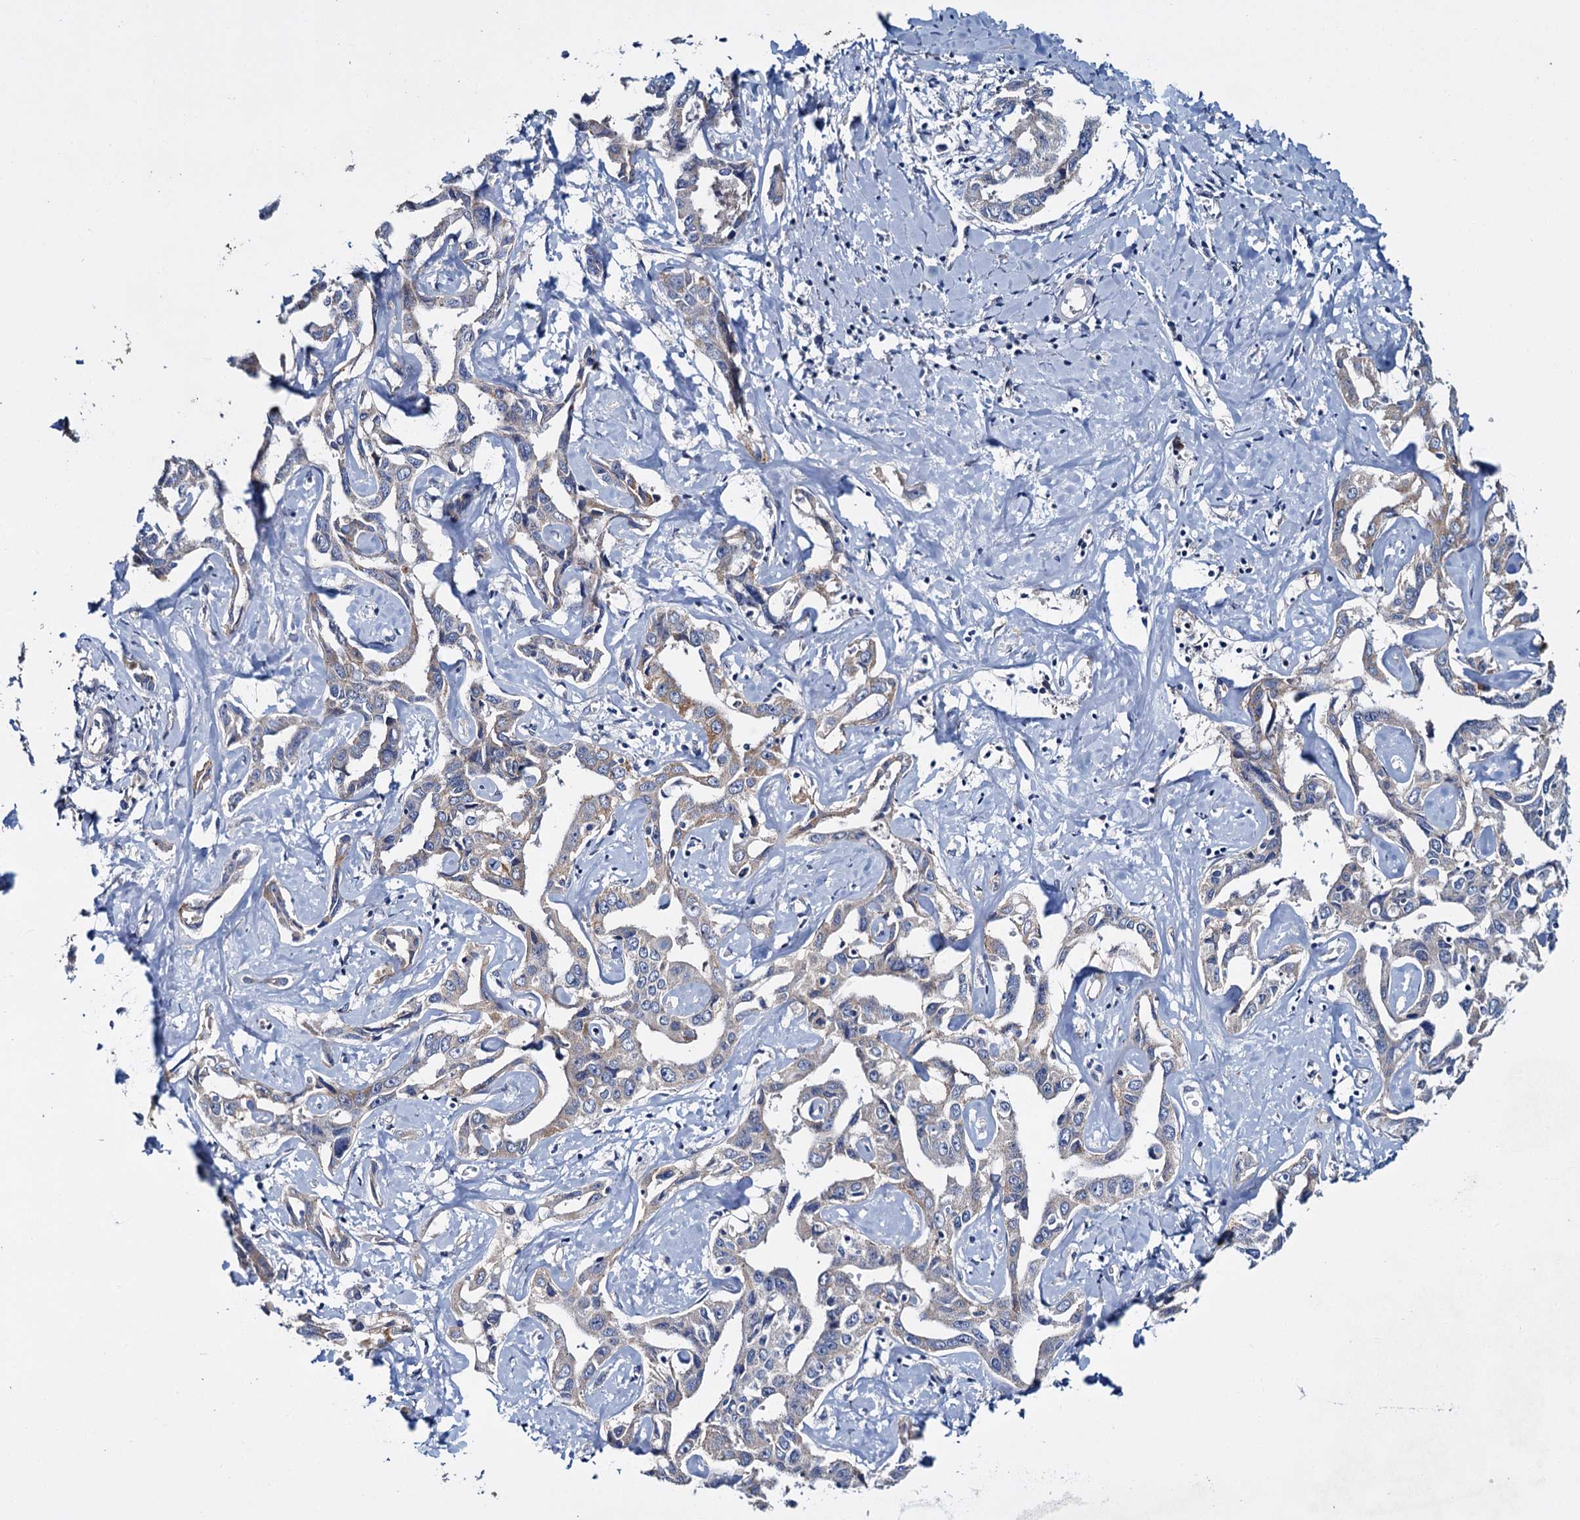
{"staining": {"intensity": "moderate", "quantity": "<25%", "location": "cytoplasmic/membranous"}, "tissue": "liver cancer", "cell_type": "Tumor cells", "image_type": "cancer", "snomed": [{"axis": "morphology", "description": "Cholangiocarcinoma"}, {"axis": "topography", "description": "Liver"}], "caption": "The image reveals a brown stain indicating the presence of a protein in the cytoplasmic/membranous of tumor cells in liver cancer (cholangiocarcinoma).", "gene": "CEP295", "patient": {"sex": "male", "age": 59}}